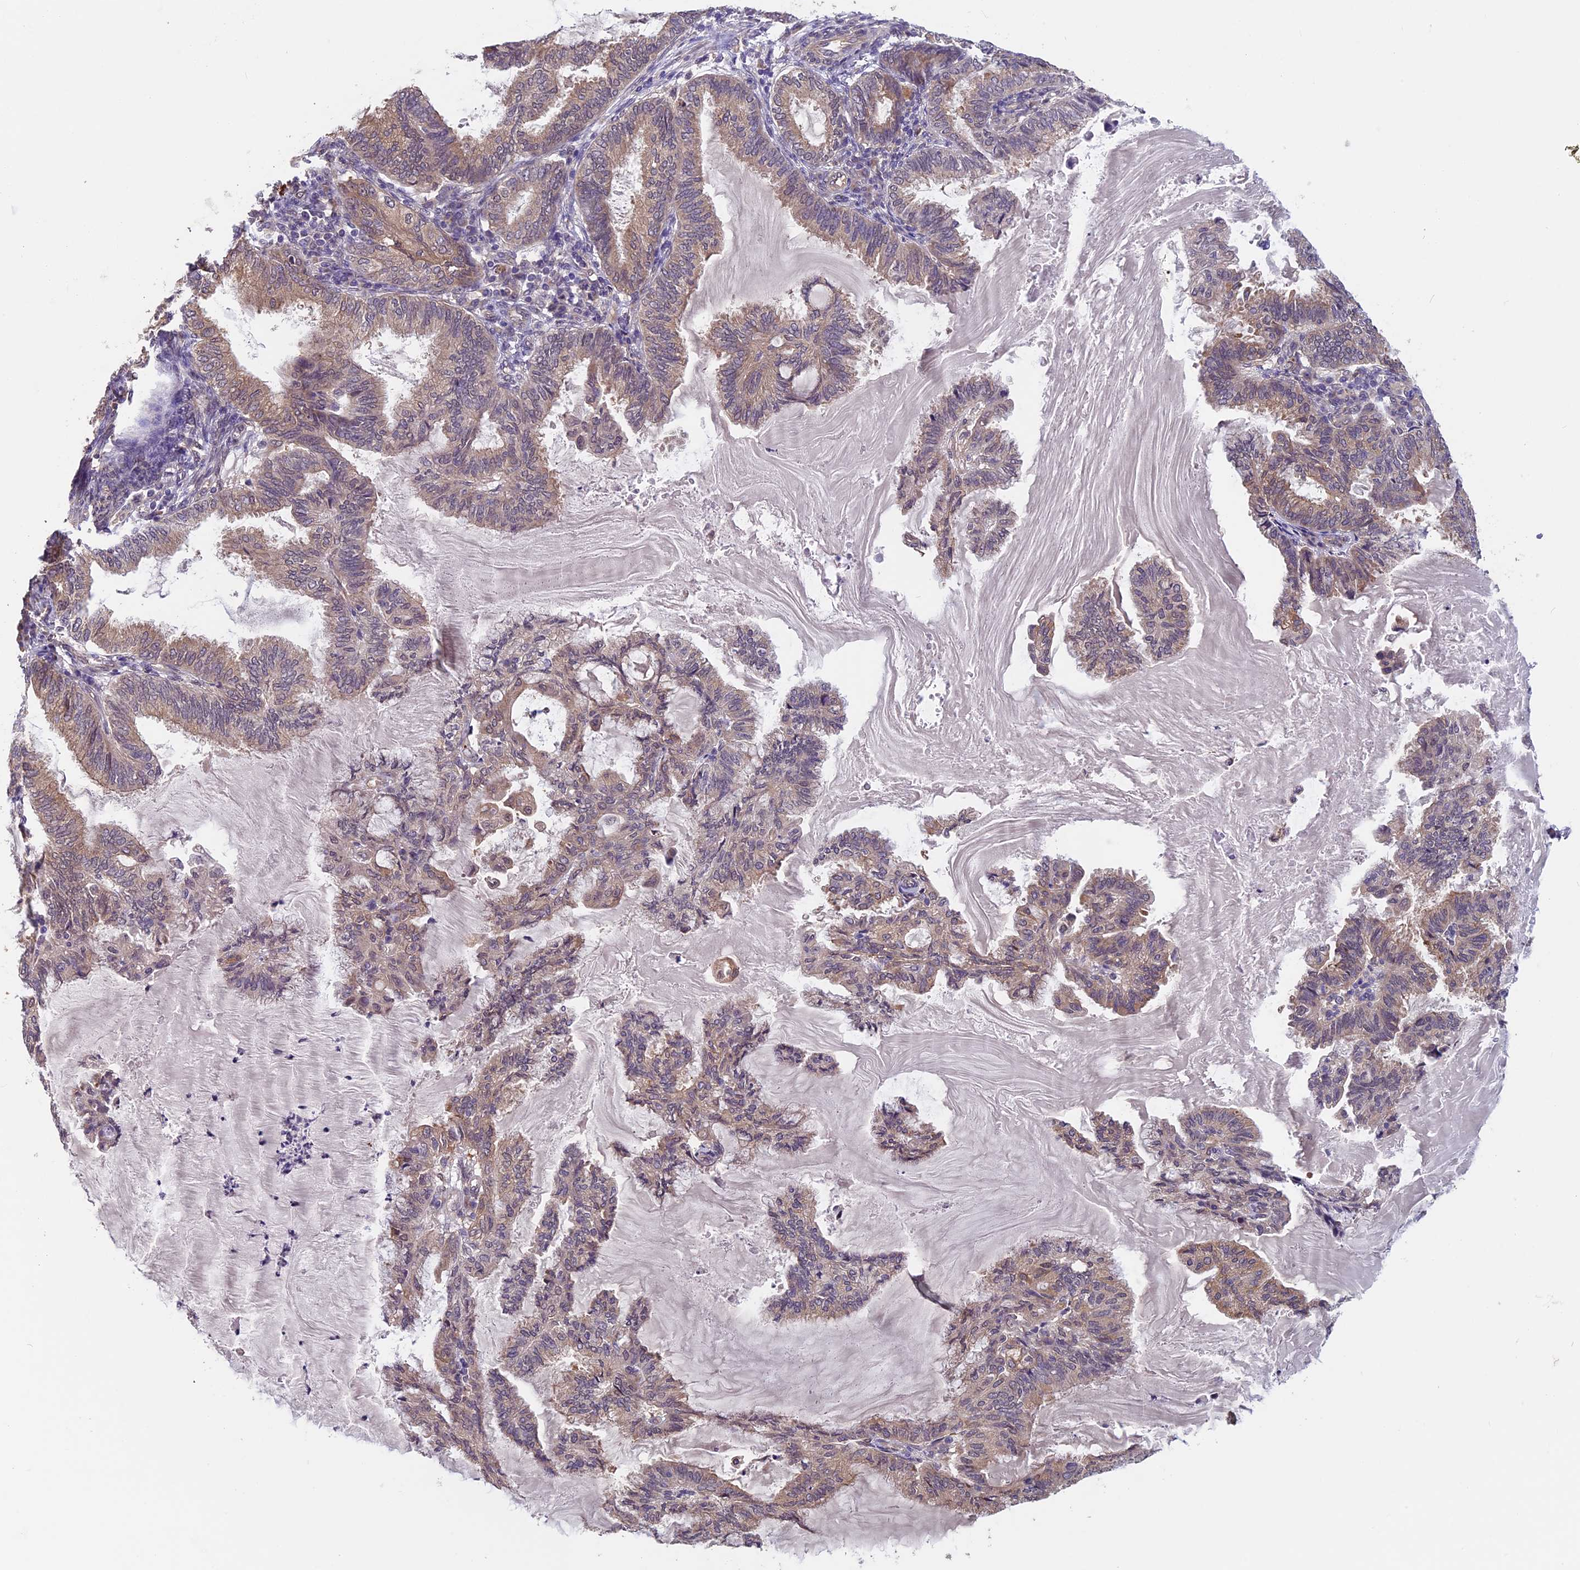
{"staining": {"intensity": "weak", "quantity": "25%-75%", "location": "cytoplasmic/membranous"}, "tissue": "endometrial cancer", "cell_type": "Tumor cells", "image_type": "cancer", "snomed": [{"axis": "morphology", "description": "Adenocarcinoma, NOS"}, {"axis": "topography", "description": "Endometrium"}], "caption": "An immunohistochemistry micrograph of neoplastic tissue is shown. Protein staining in brown highlights weak cytoplasmic/membranous positivity in endometrial cancer within tumor cells.", "gene": "CCDC9B", "patient": {"sex": "female", "age": 86}}